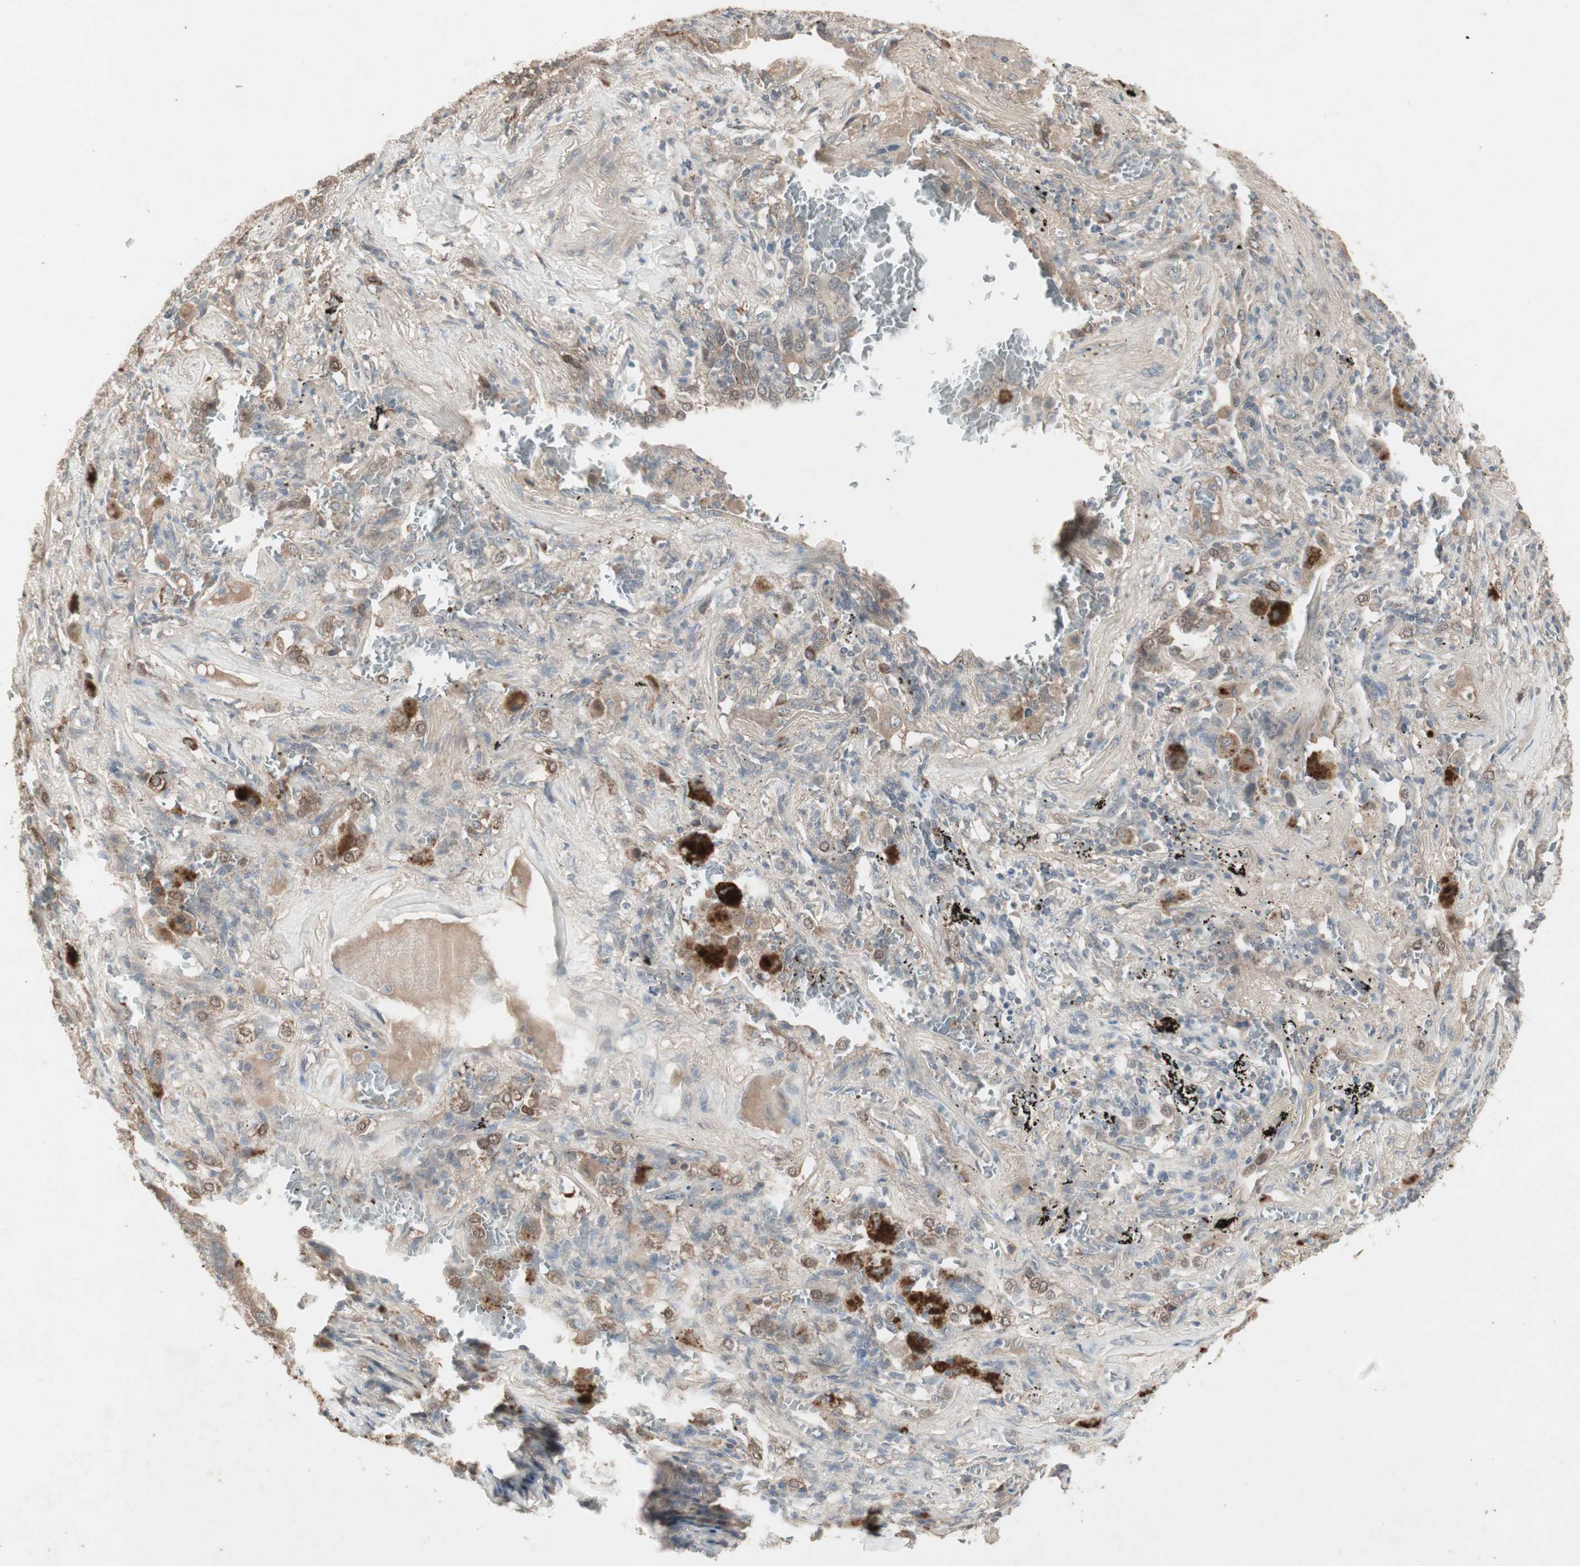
{"staining": {"intensity": "weak", "quantity": "25%-75%", "location": "cytoplasmic/membranous"}, "tissue": "lung cancer", "cell_type": "Tumor cells", "image_type": "cancer", "snomed": [{"axis": "morphology", "description": "Squamous cell carcinoma, NOS"}, {"axis": "topography", "description": "Lung"}], "caption": "Approximately 25%-75% of tumor cells in human lung cancer show weak cytoplasmic/membranous protein staining as visualized by brown immunohistochemical staining.", "gene": "JMJD7-PLA2G4B", "patient": {"sex": "male", "age": 57}}